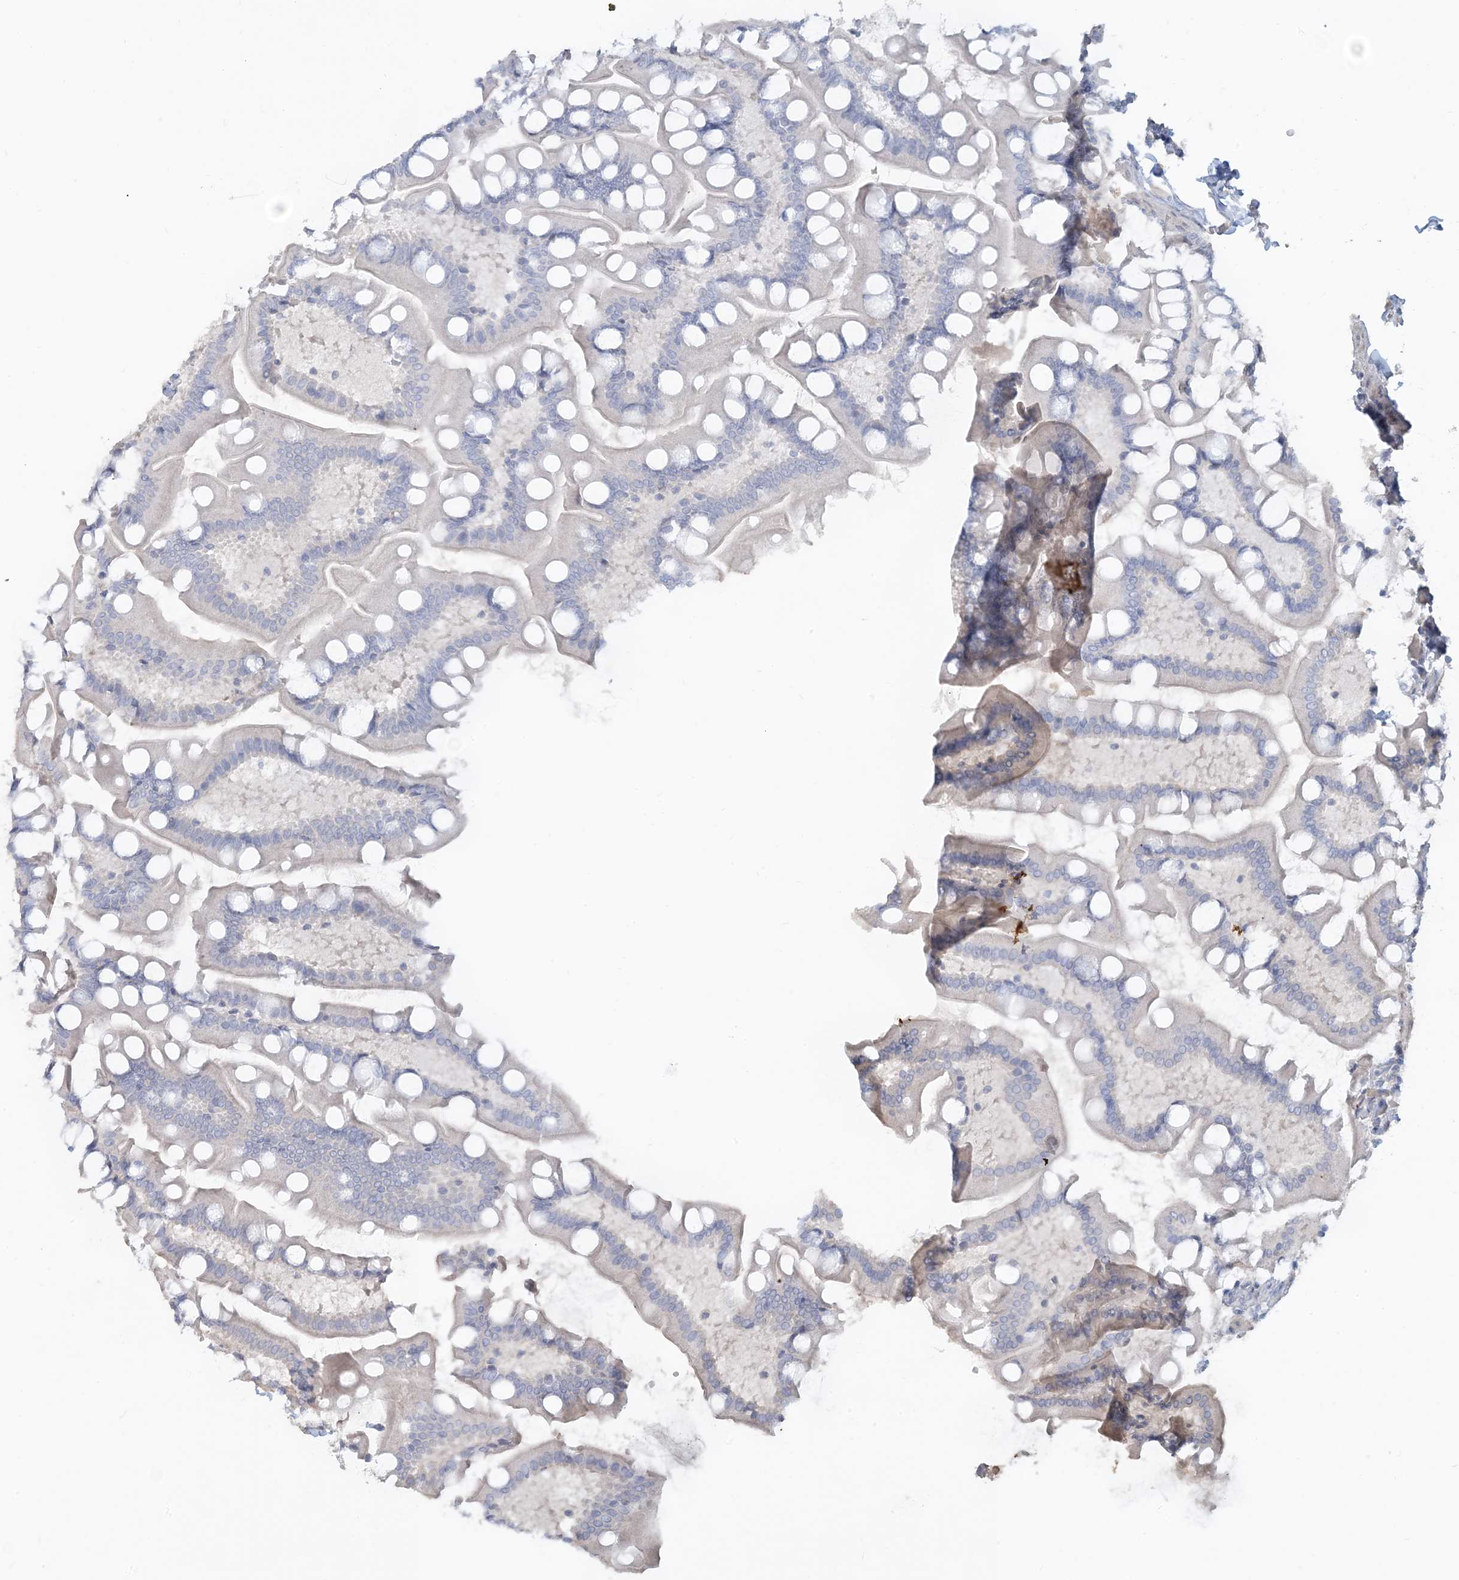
{"staining": {"intensity": "negative", "quantity": "none", "location": "none"}, "tissue": "small intestine", "cell_type": "Glandular cells", "image_type": "normal", "snomed": [{"axis": "morphology", "description": "Normal tissue, NOS"}, {"axis": "topography", "description": "Small intestine"}], "caption": "Immunohistochemistry (IHC) photomicrograph of unremarkable small intestine stained for a protein (brown), which shows no expression in glandular cells.", "gene": "NPHS2", "patient": {"sex": "male", "age": 41}}